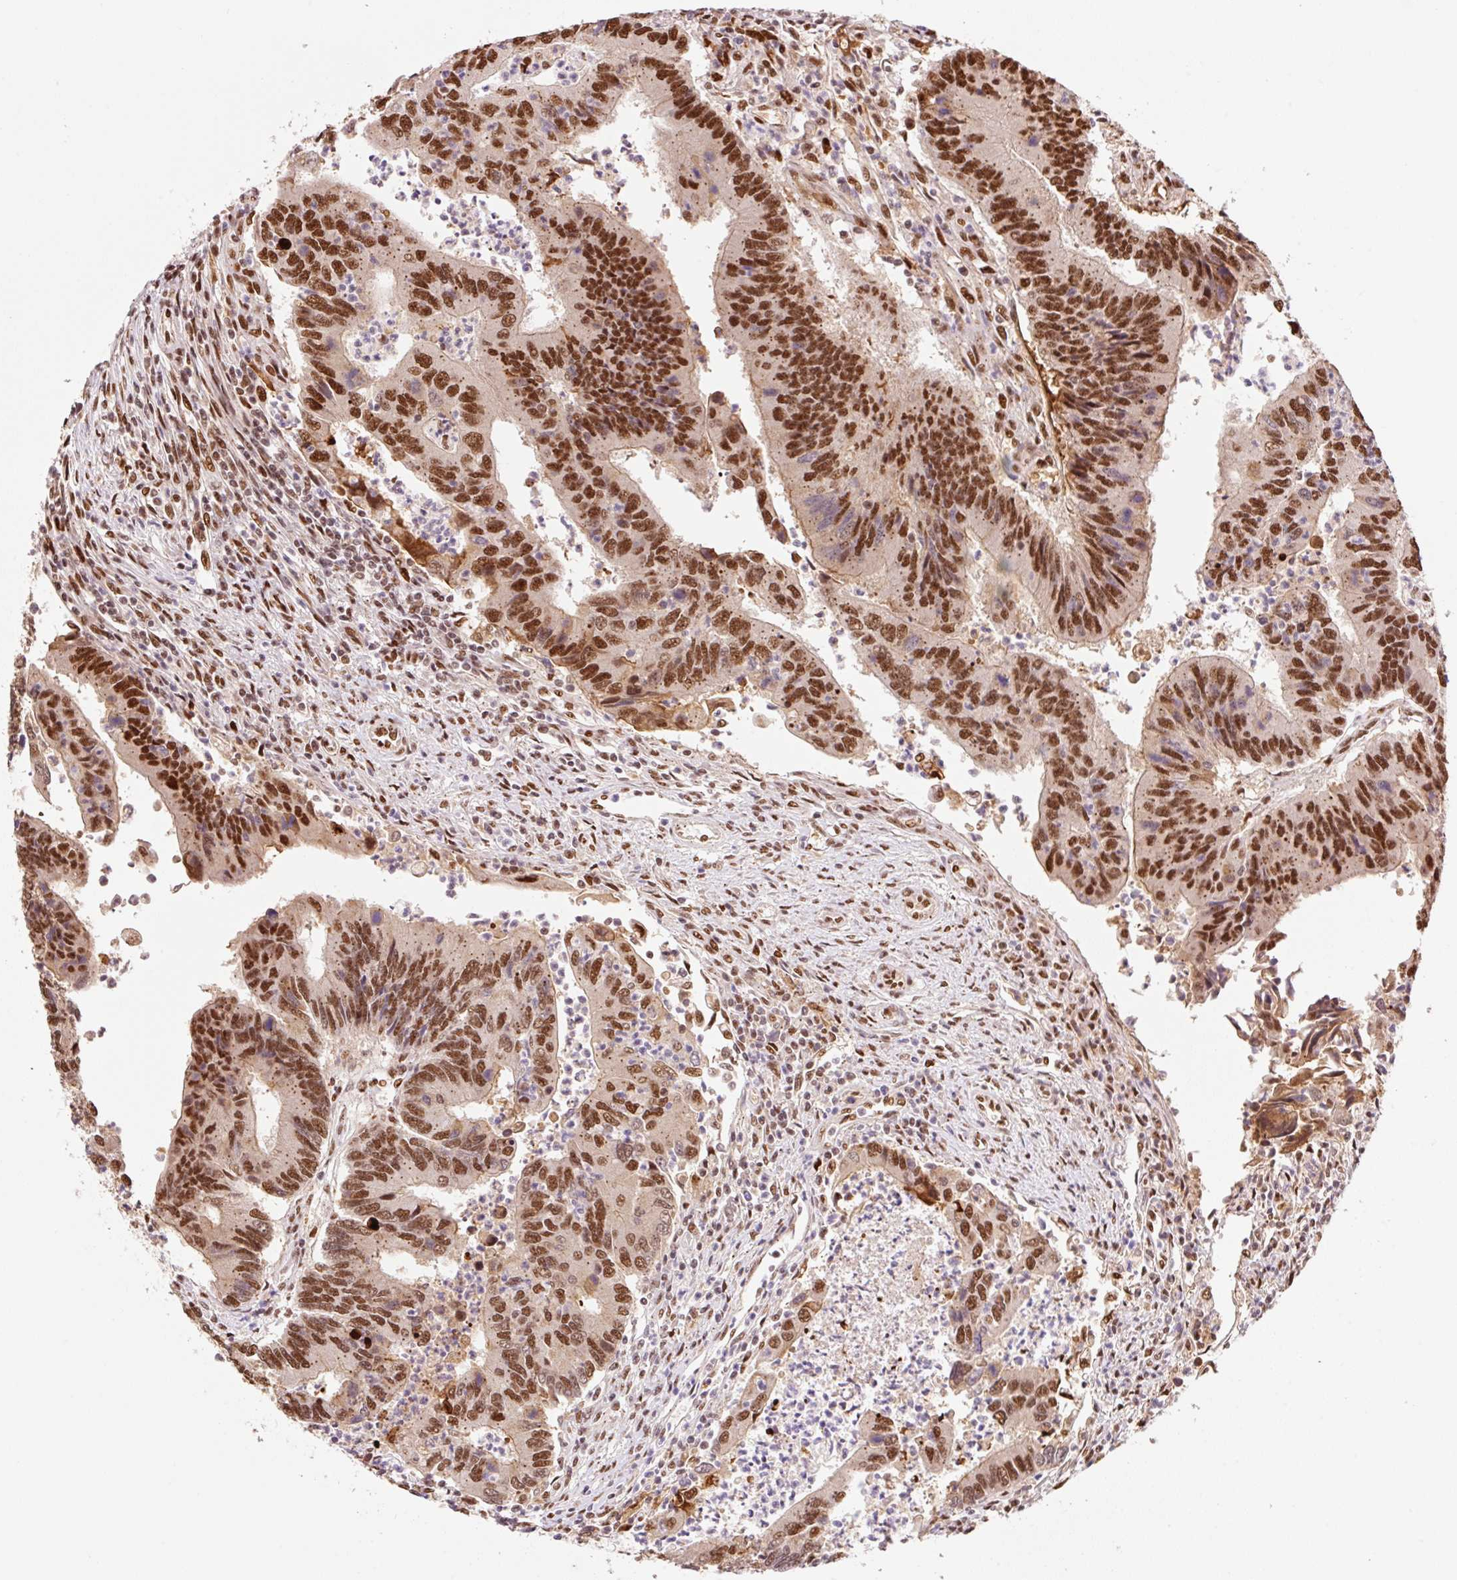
{"staining": {"intensity": "moderate", "quantity": ">75%", "location": "nuclear"}, "tissue": "colorectal cancer", "cell_type": "Tumor cells", "image_type": "cancer", "snomed": [{"axis": "morphology", "description": "Adenocarcinoma, NOS"}, {"axis": "topography", "description": "Colon"}], "caption": "Moderate nuclear protein expression is present in about >75% of tumor cells in colorectal adenocarcinoma.", "gene": "GPR139", "patient": {"sex": "female", "age": 67}}